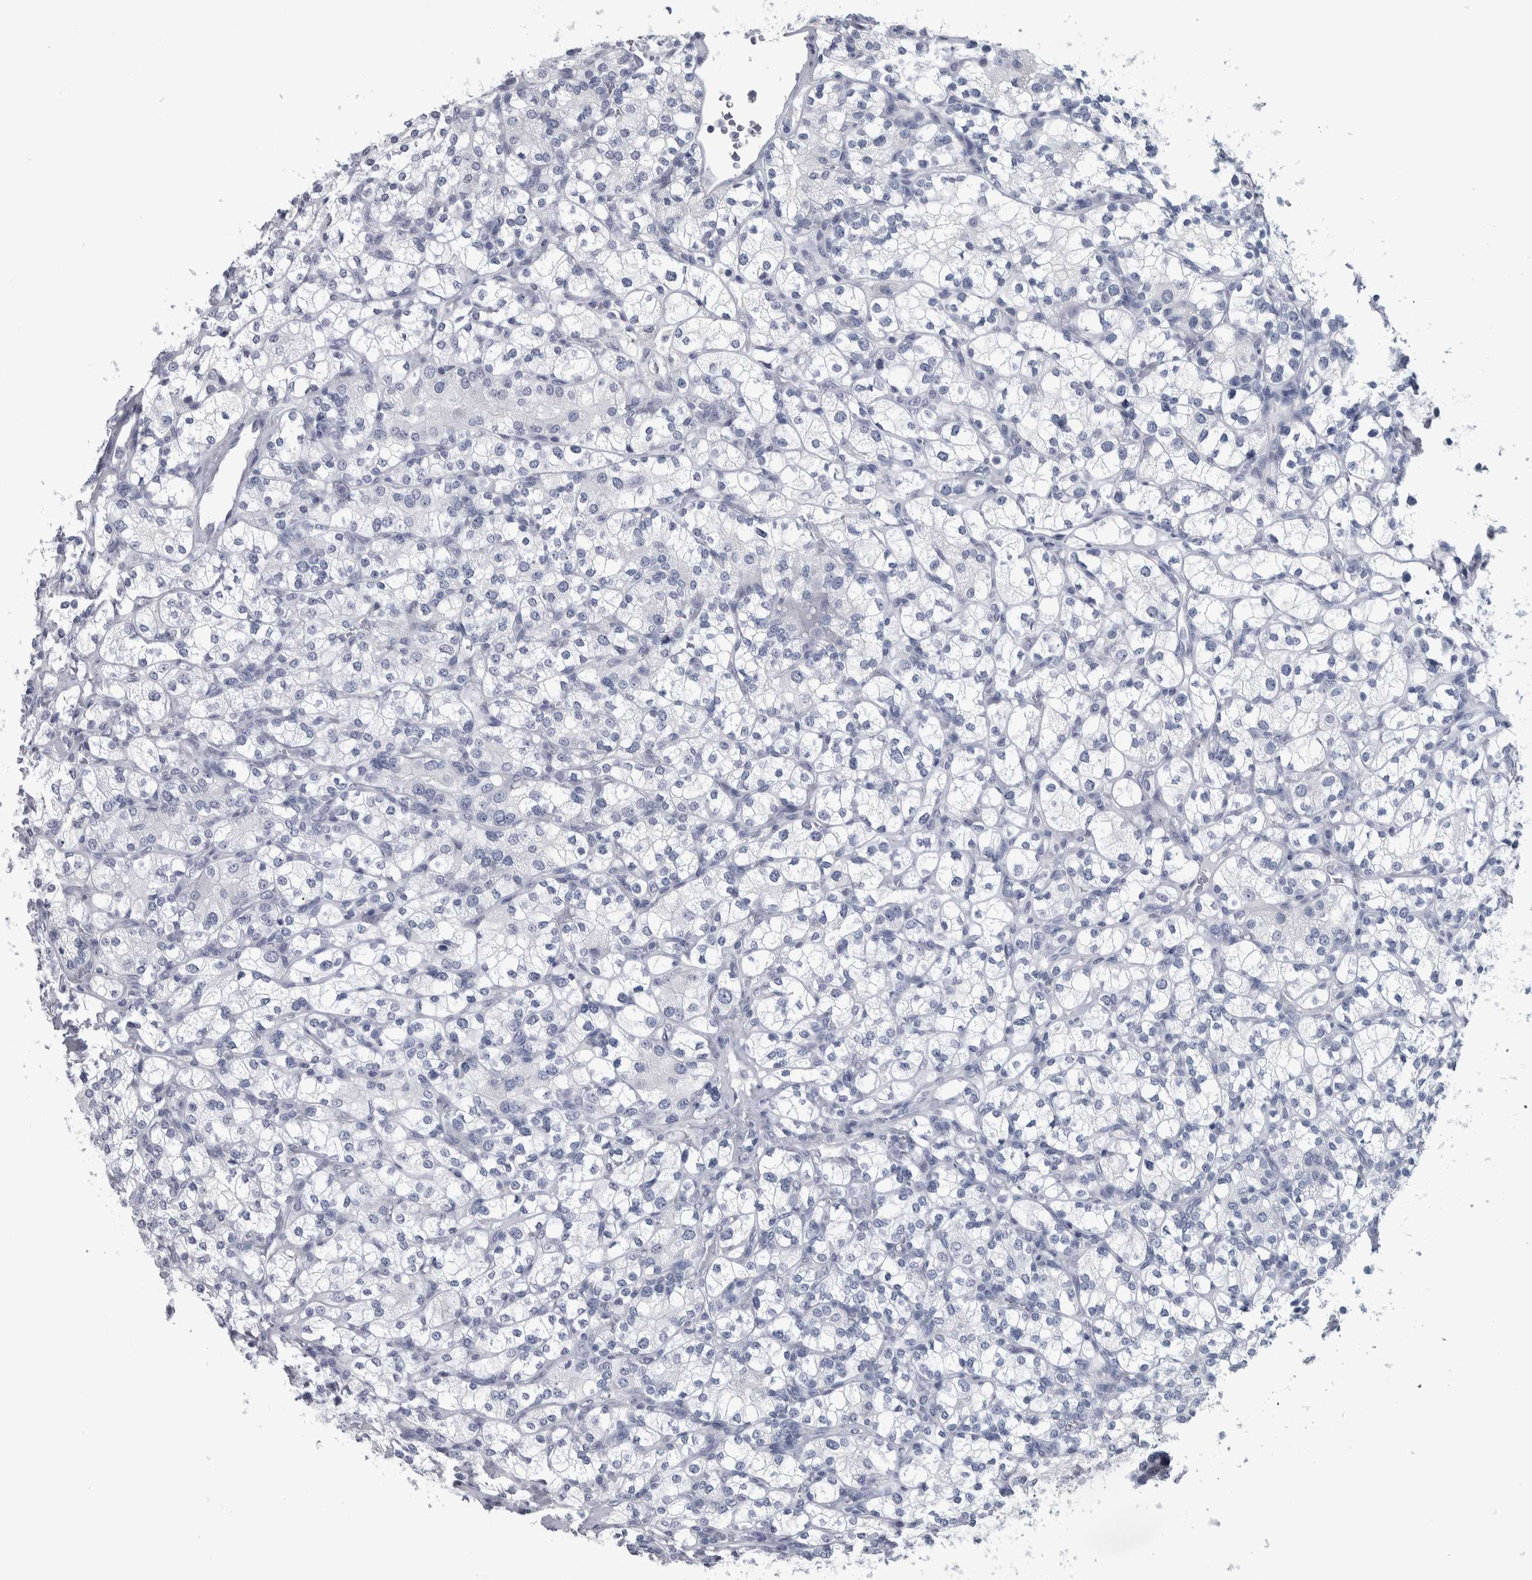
{"staining": {"intensity": "negative", "quantity": "none", "location": "none"}, "tissue": "renal cancer", "cell_type": "Tumor cells", "image_type": "cancer", "snomed": [{"axis": "morphology", "description": "Adenocarcinoma, NOS"}, {"axis": "topography", "description": "Kidney"}], "caption": "Protein analysis of renal cancer shows no significant expression in tumor cells.", "gene": "CDH17", "patient": {"sex": "male", "age": 77}}